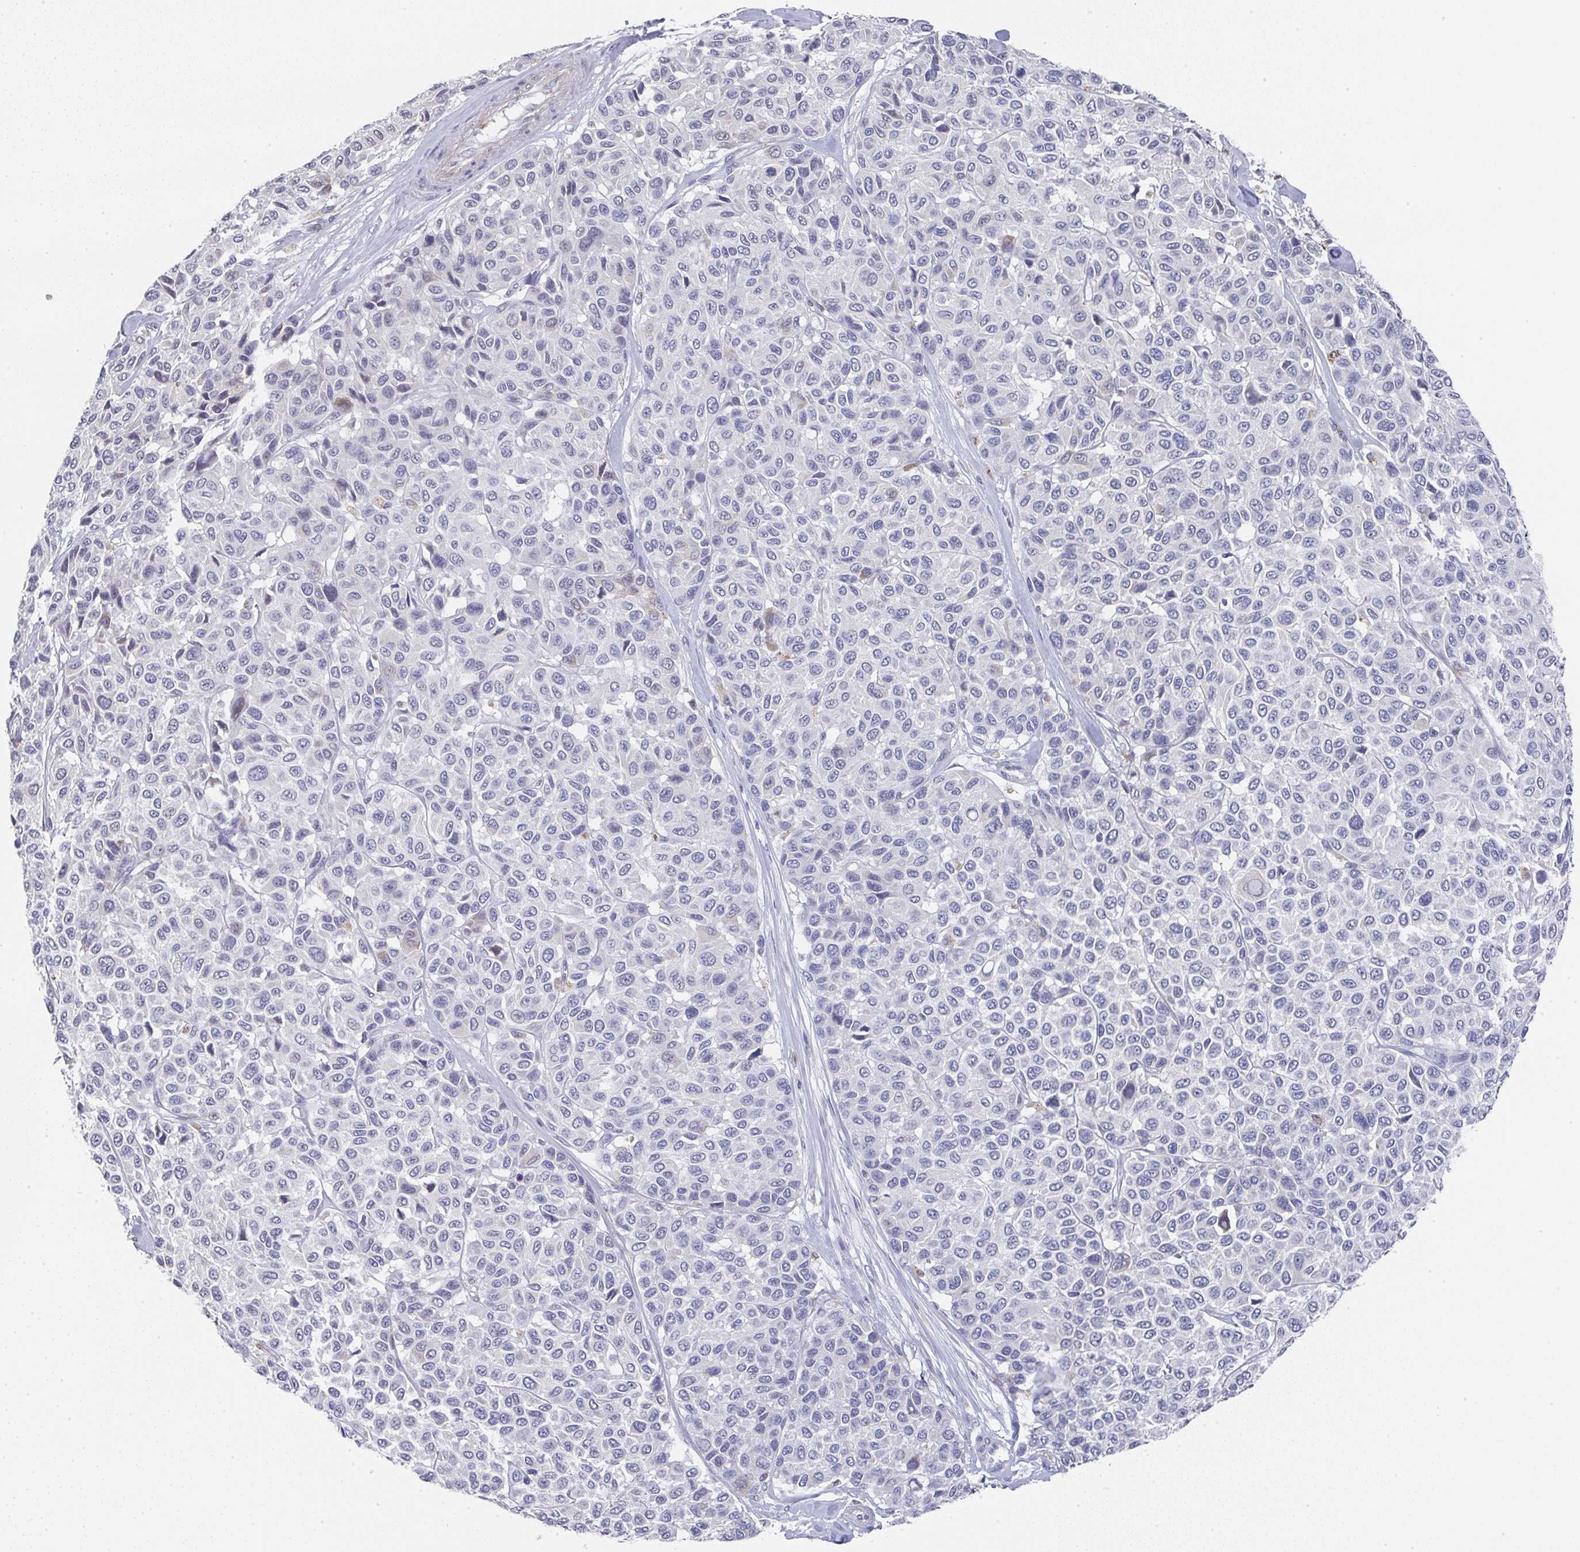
{"staining": {"intensity": "negative", "quantity": "none", "location": "none"}, "tissue": "melanoma", "cell_type": "Tumor cells", "image_type": "cancer", "snomed": [{"axis": "morphology", "description": "Malignant melanoma, NOS"}, {"axis": "topography", "description": "Skin"}], "caption": "Photomicrograph shows no significant protein expression in tumor cells of malignant melanoma.", "gene": "NCF1", "patient": {"sex": "female", "age": 66}}